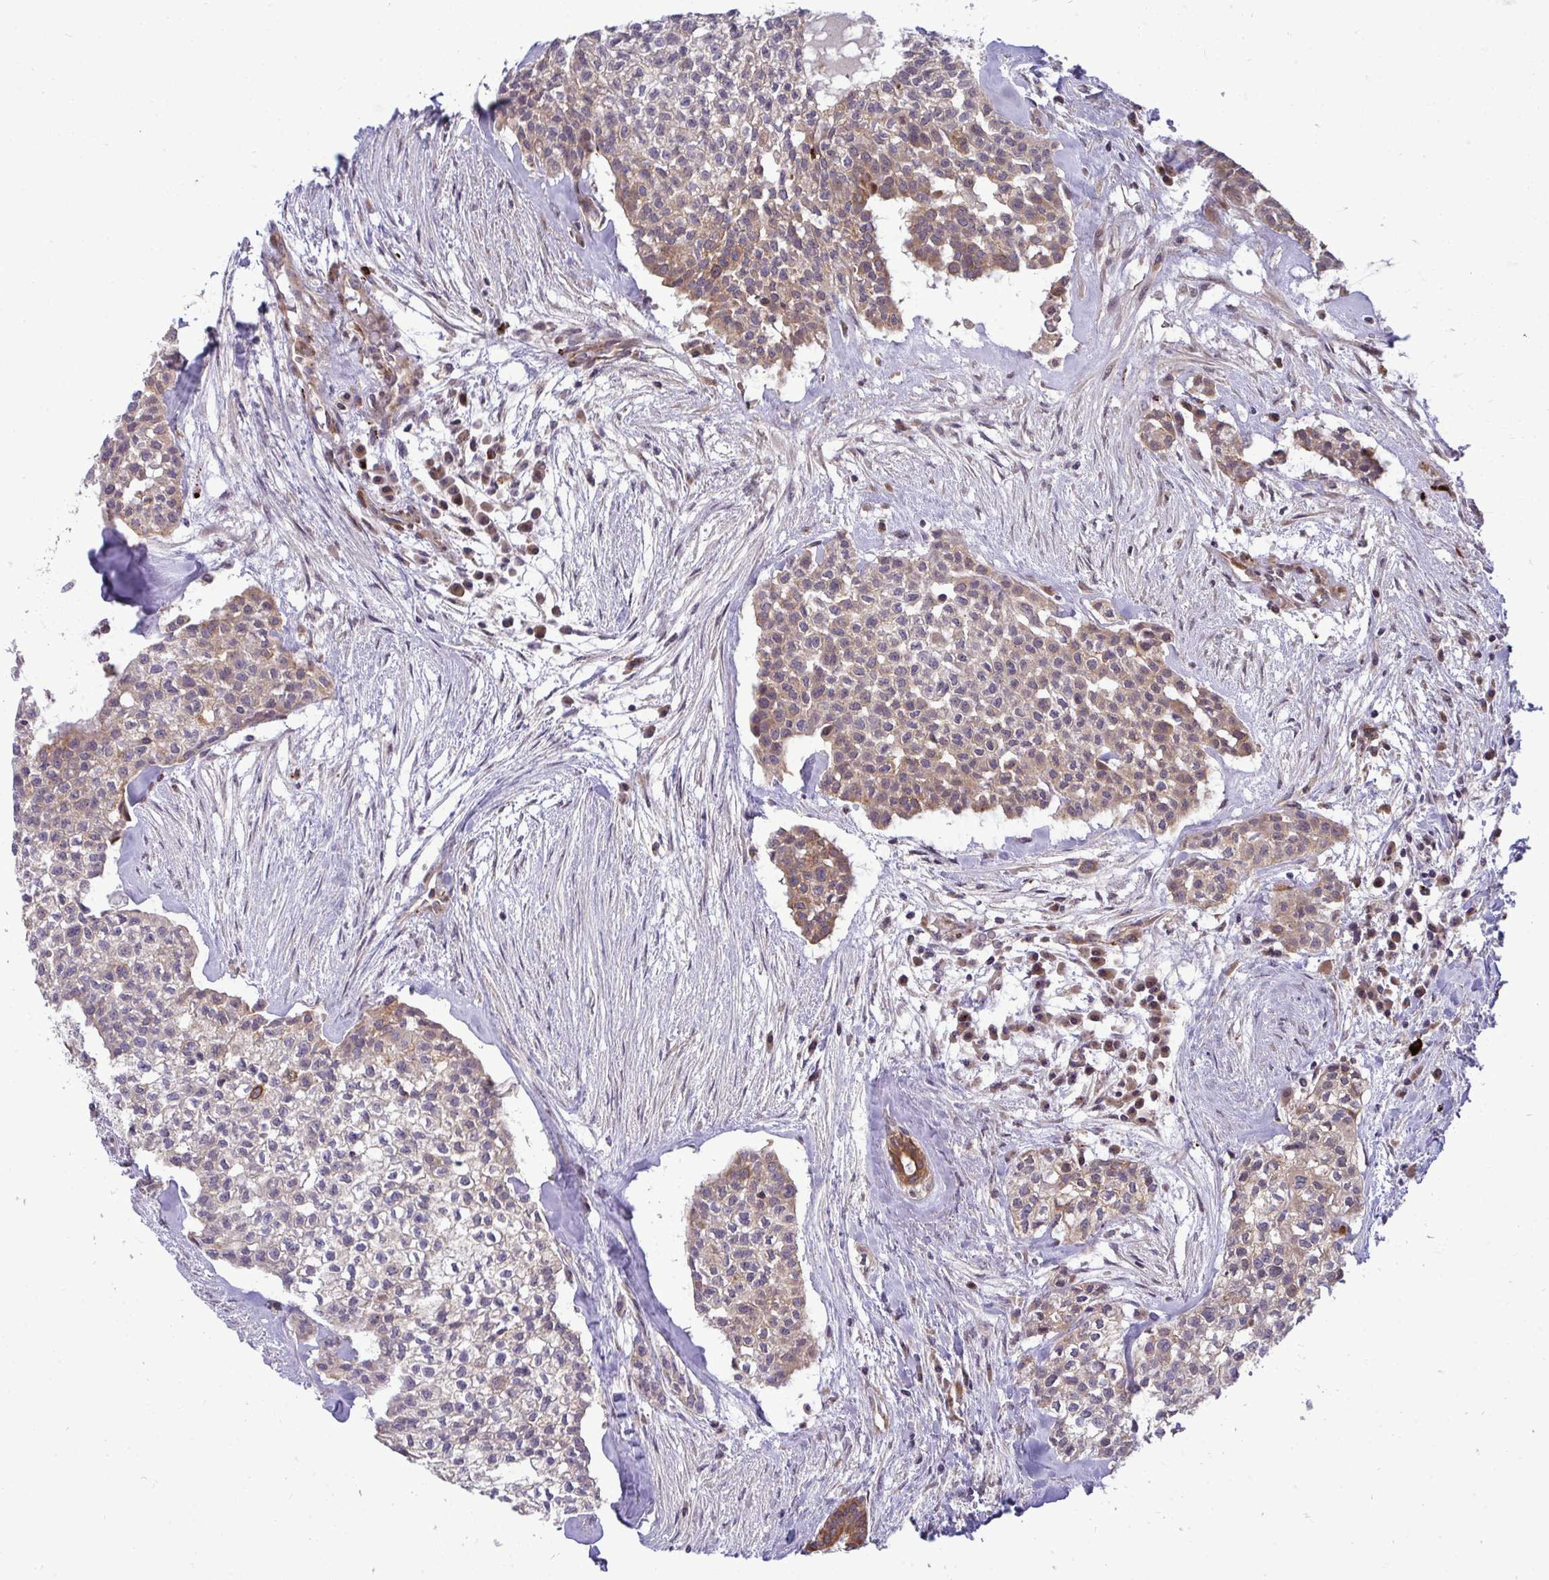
{"staining": {"intensity": "moderate", "quantity": "<25%", "location": "cytoplasmic/membranous"}, "tissue": "head and neck cancer", "cell_type": "Tumor cells", "image_type": "cancer", "snomed": [{"axis": "morphology", "description": "Adenocarcinoma, NOS"}, {"axis": "topography", "description": "Head-Neck"}], "caption": "Immunohistochemical staining of head and neck cancer (adenocarcinoma) reveals moderate cytoplasmic/membranous protein positivity in approximately <25% of tumor cells. (DAB (3,3'-diaminobenzidine) IHC, brown staining for protein, blue staining for nuclei).", "gene": "TRIM44", "patient": {"sex": "male", "age": 81}}